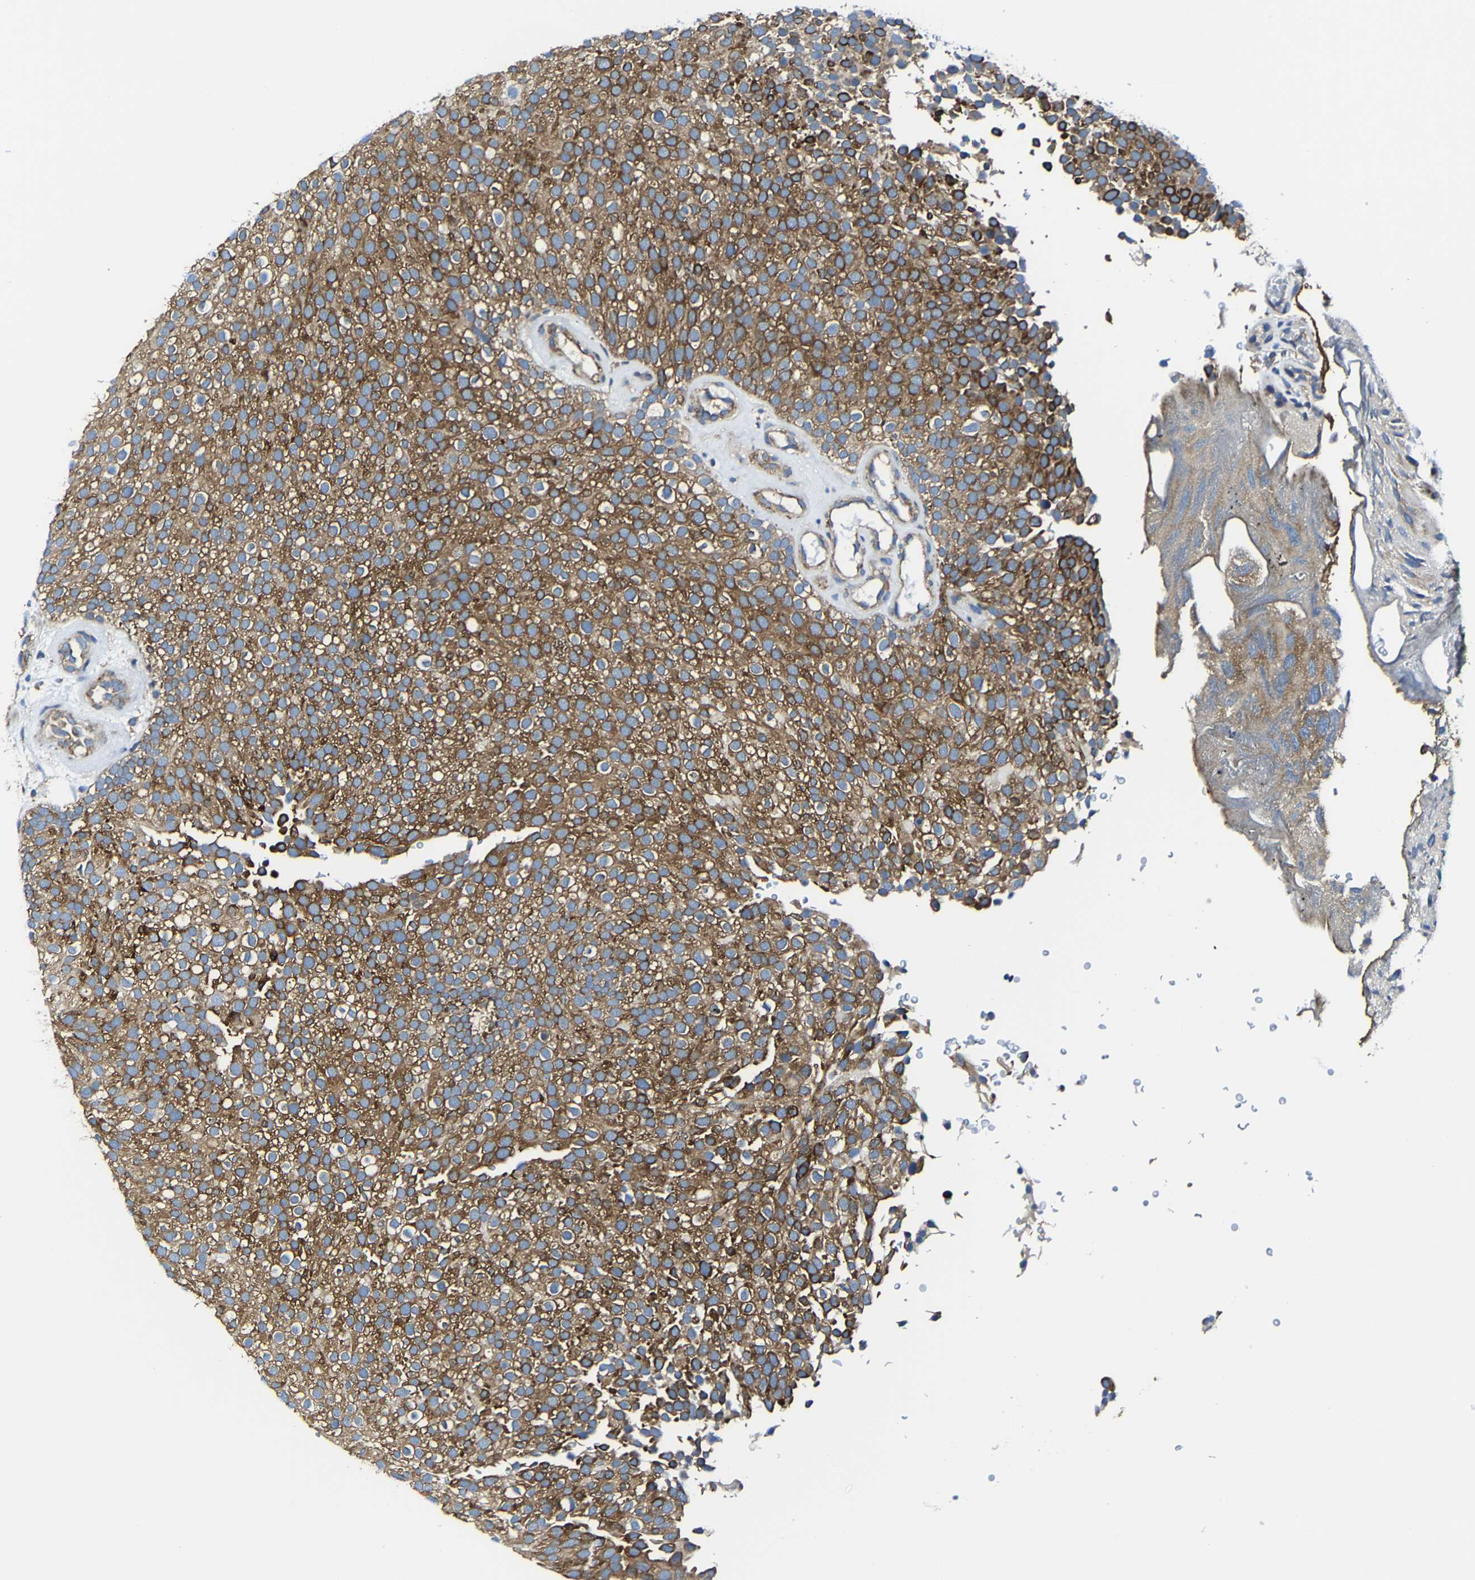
{"staining": {"intensity": "strong", "quantity": ">75%", "location": "cytoplasmic/membranous"}, "tissue": "urothelial cancer", "cell_type": "Tumor cells", "image_type": "cancer", "snomed": [{"axis": "morphology", "description": "Urothelial carcinoma, Low grade"}, {"axis": "topography", "description": "Urinary bladder"}], "caption": "Low-grade urothelial carcinoma stained with DAB (3,3'-diaminobenzidine) immunohistochemistry shows high levels of strong cytoplasmic/membranous staining in about >75% of tumor cells.", "gene": "G3BP2", "patient": {"sex": "male", "age": 78}}